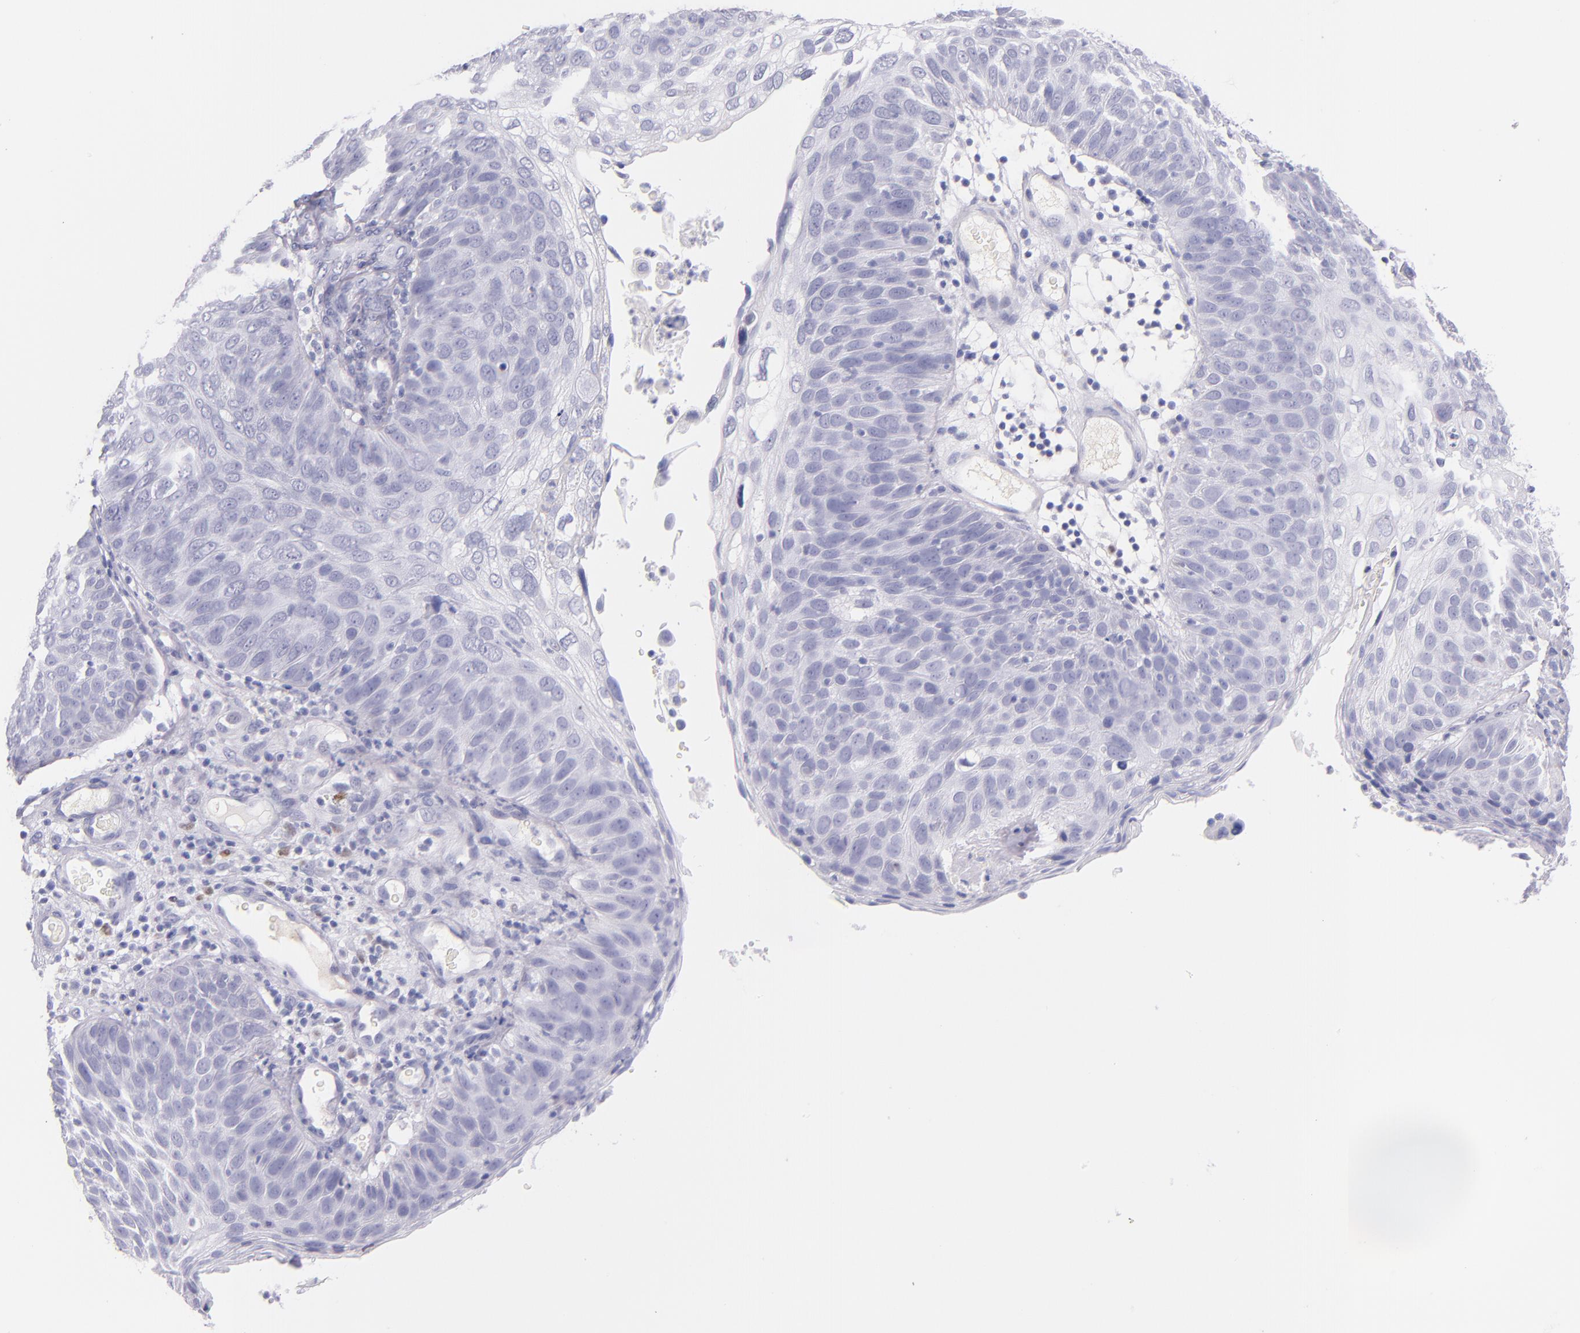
{"staining": {"intensity": "negative", "quantity": "none", "location": "none"}, "tissue": "skin cancer", "cell_type": "Tumor cells", "image_type": "cancer", "snomed": [{"axis": "morphology", "description": "Squamous cell carcinoma, NOS"}, {"axis": "topography", "description": "Skin"}], "caption": "DAB immunohistochemical staining of human skin squamous cell carcinoma shows no significant positivity in tumor cells. (Immunohistochemistry, brightfield microscopy, high magnification).", "gene": "IRF4", "patient": {"sex": "male", "age": 87}}